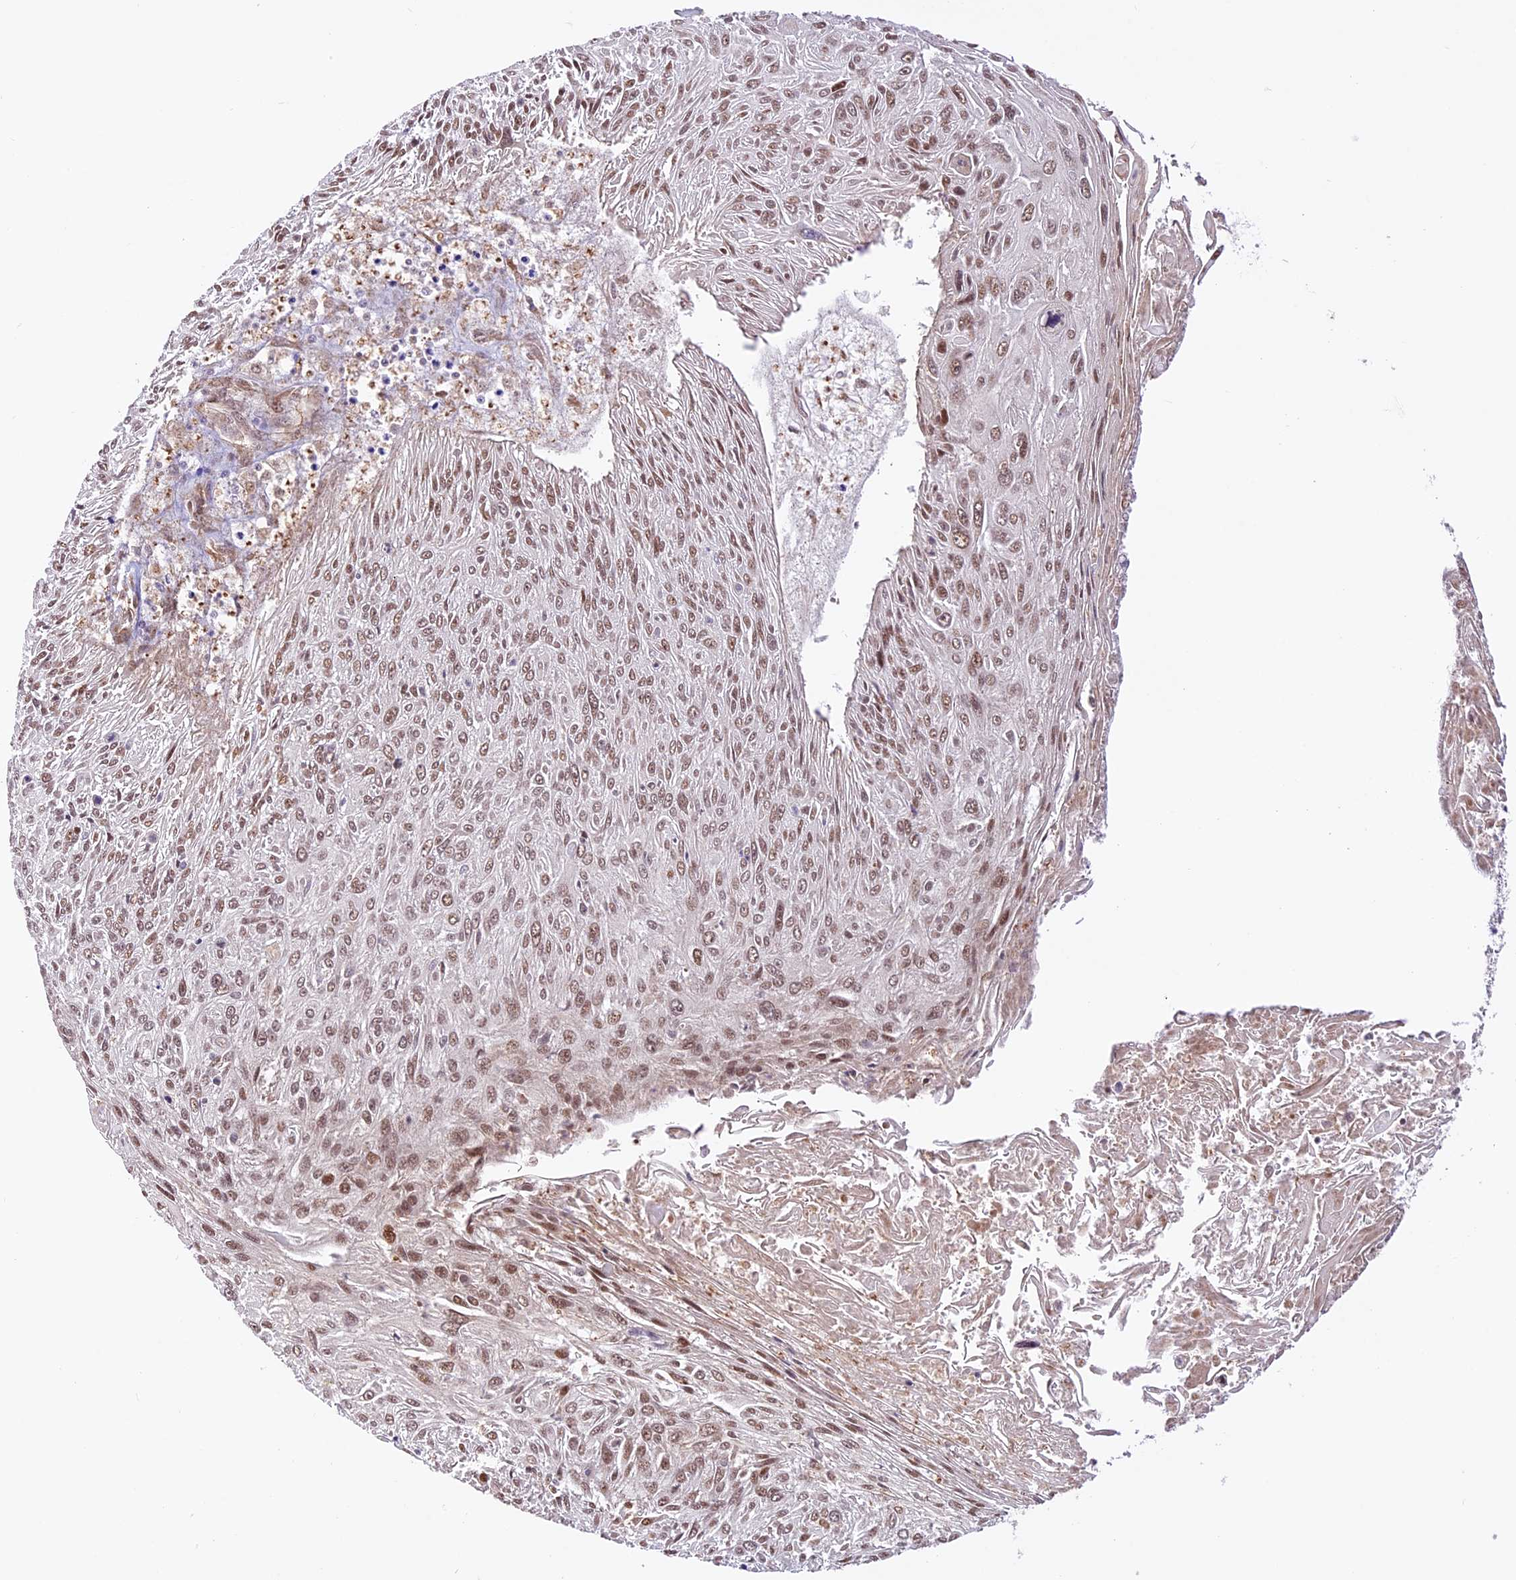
{"staining": {"intensity": "moderate", "quantity": "25%-75%", "location": "nuclear"}, "tissue": "cervical cancer", "cell_type": "Tumor cells", "image_type": "cancer", "snomed": [{"axis": "morphology", "description": "Squamous cell carcinoma, NOS"}, {"axis": "topography", "description": "Cervix"}], "caption": "The histopathology image demonstrates staining of cervical cancer (squamous cell carcinoma), revealing moderate nuclear protein expression (brown color) within tumor cells.", "gene": "DHX38", "patient": {"sex": "female", "age": 51}}